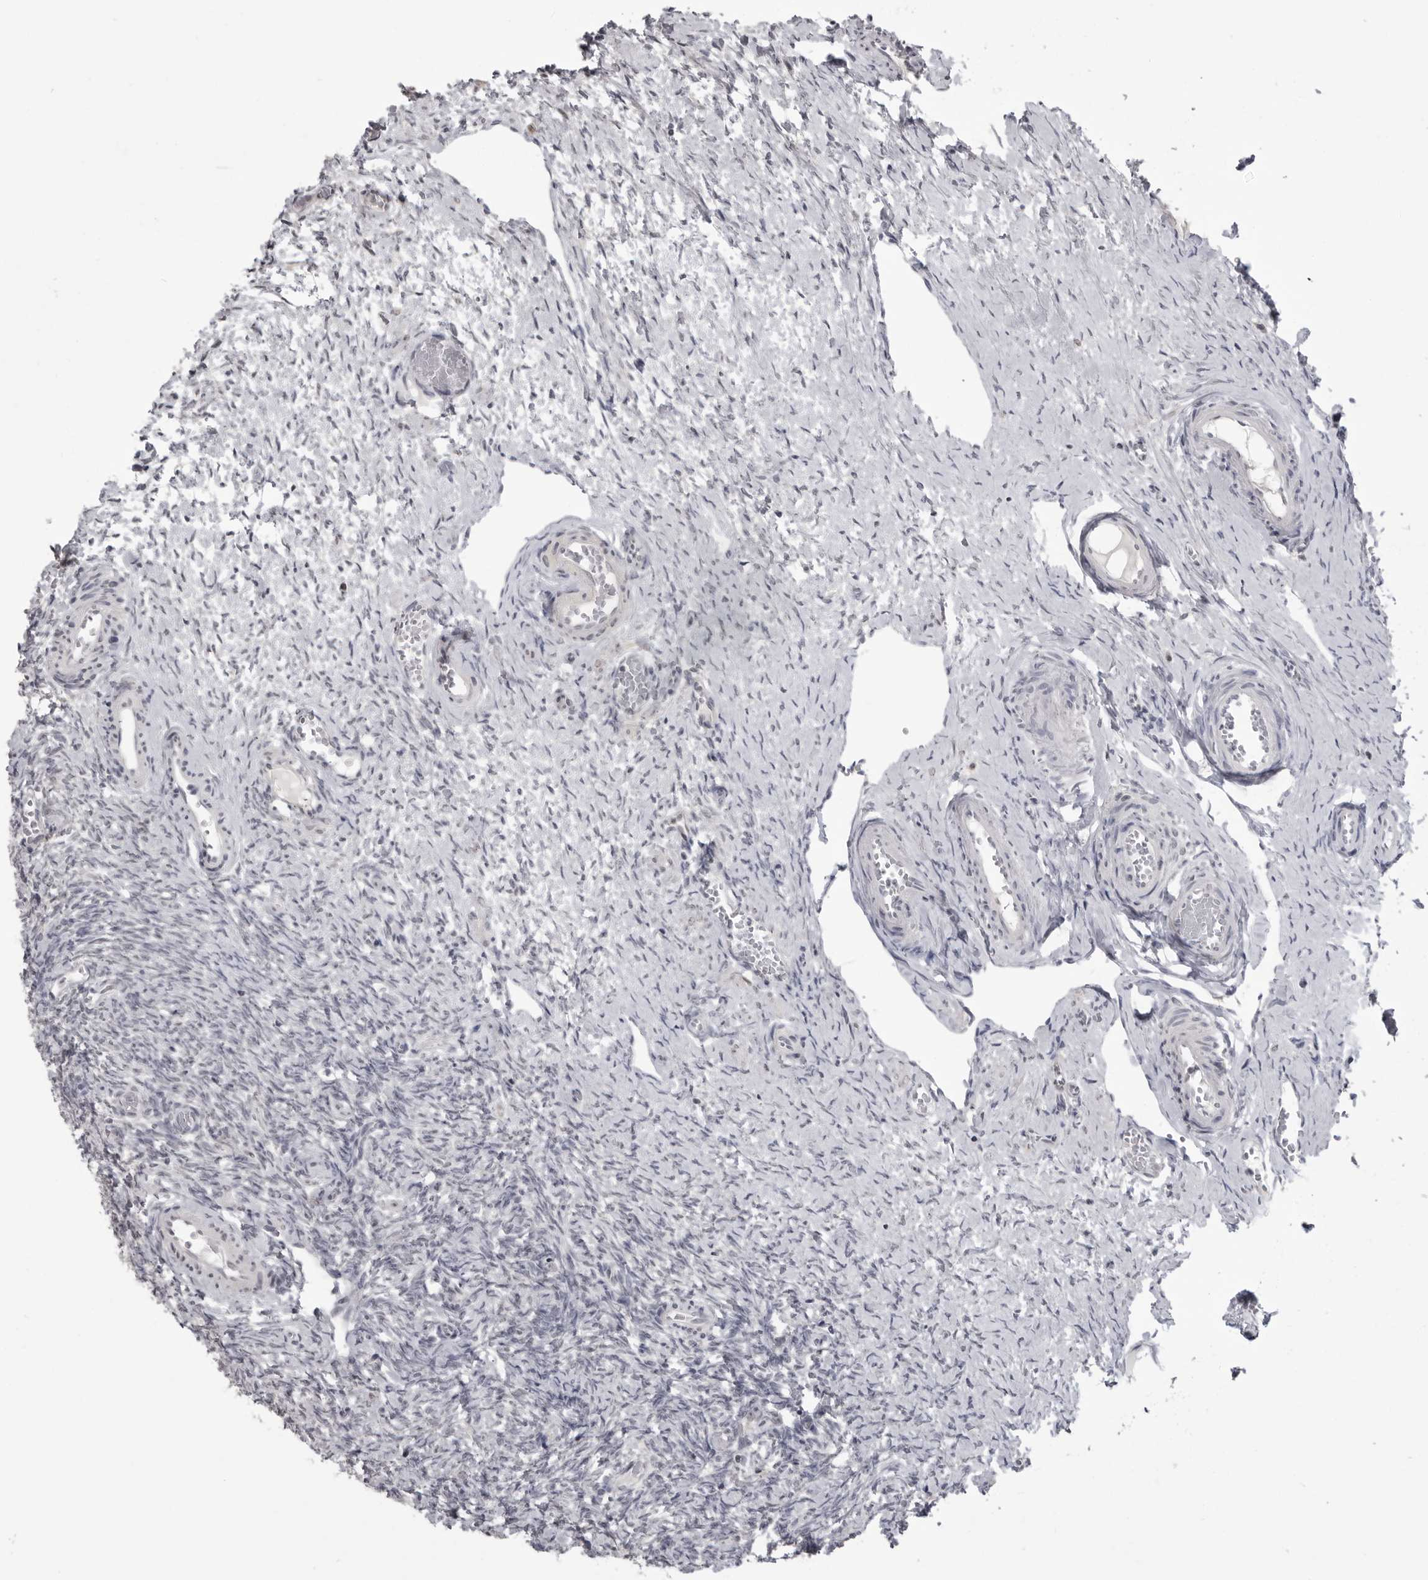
{"staining": {"intensity": "negative", "quantity": "none", "location": "none"}, "tissue": "ovary", "cell_type": "Ovarian stroma cells", "image_type": "normal", "snomed": [{"axis": "morphology", "description": "Adenocarcinoma, NOS"}, {"axis": "topography", "description": "Endometrium"}], "caption": "An image of ovary stained for a protein demonstrates no brown staining in ovarian stroma cells. The staining was performed using DAB to visualize the protein expression in brown, while the nuclei were stained in blue with hematoxylin (Magnification: 20x).", "gene": "PDCL3", "patient": {"sex": "female", "age": 32}}